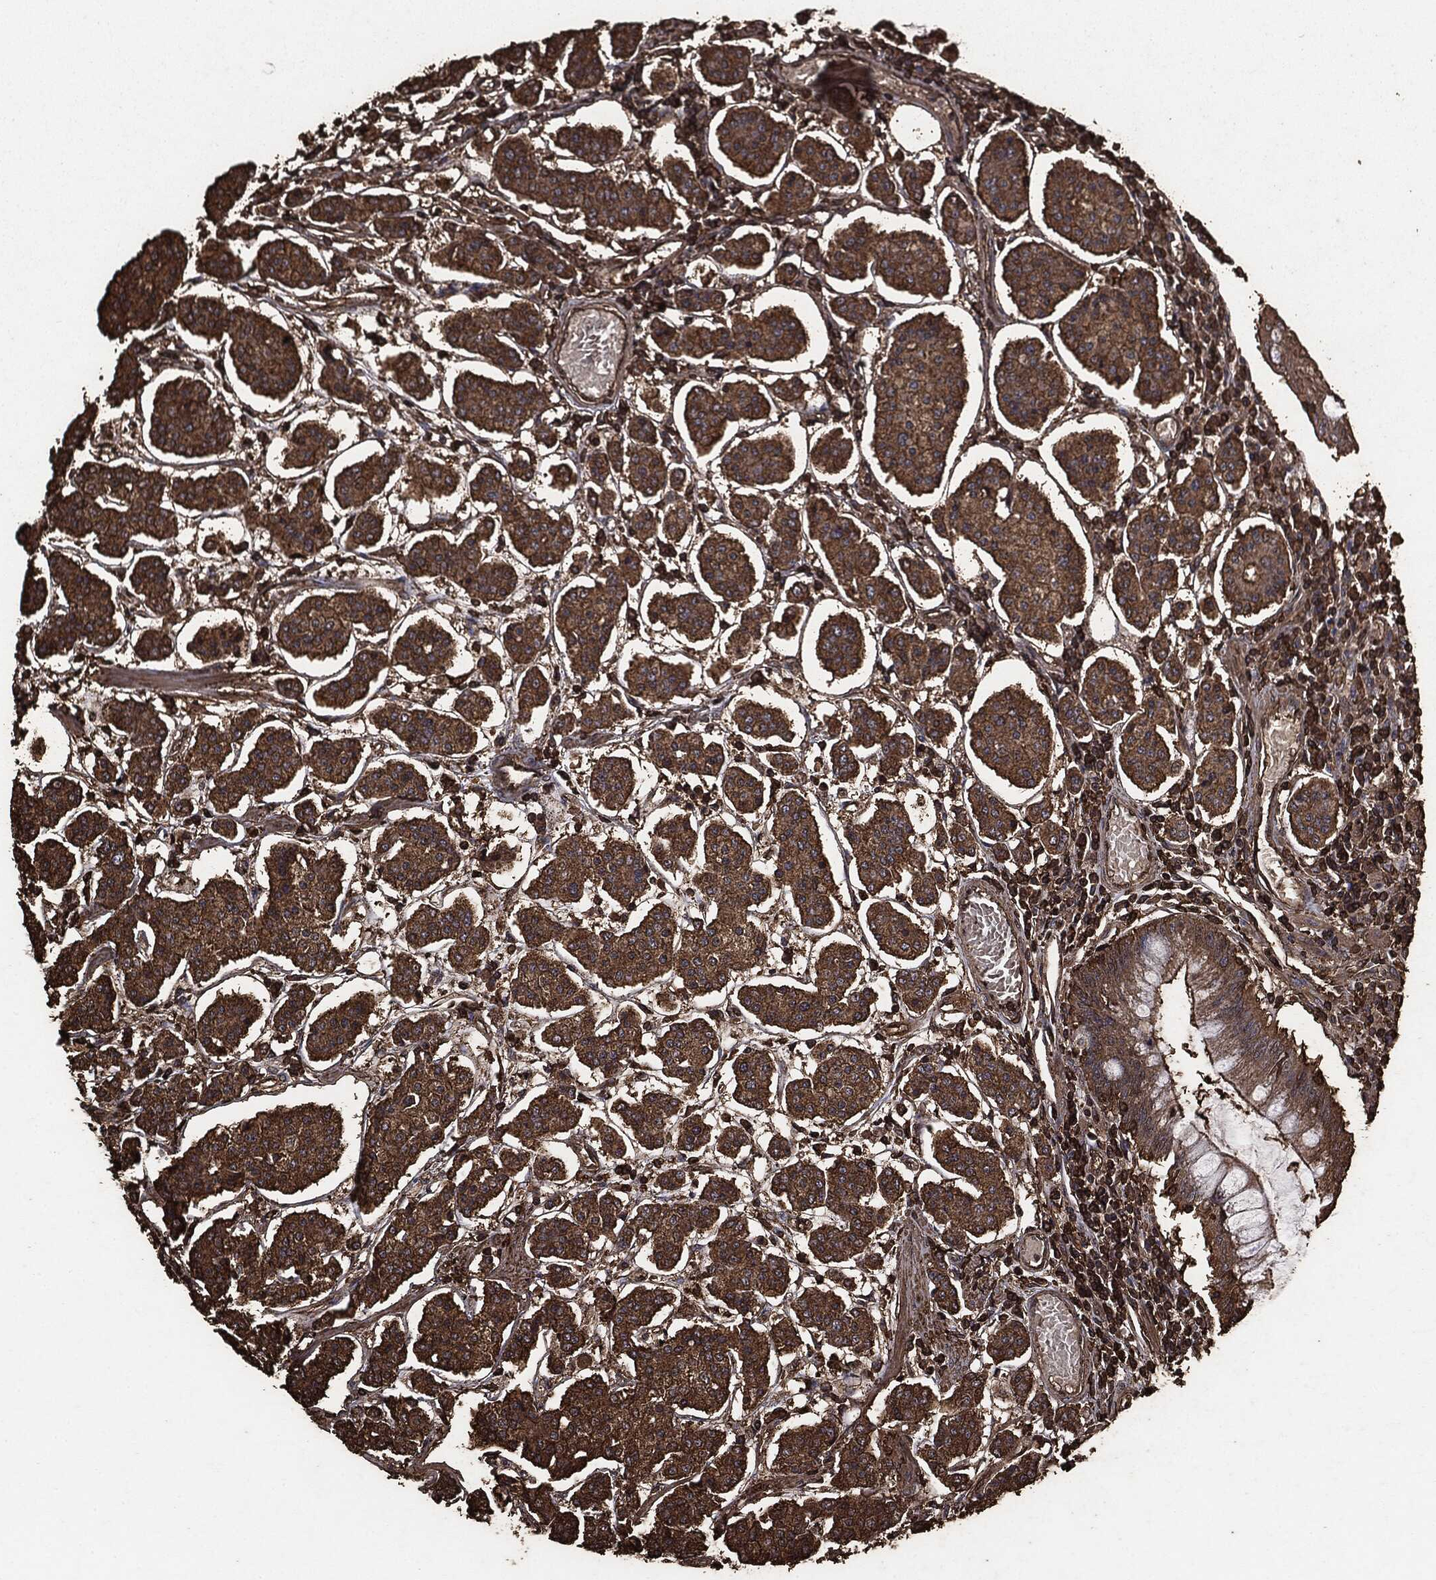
{"staining": {"intensity": "strong", "quantity": ">75%", "location": "cytoplasmic/membranous"}, "tissue": "carcinoid", "cell_type": "Tumor cells", "image_type": "cancer", "snomed": [{"axis": "morphology", "description": "Carcinoid, malignant, NOS"}, {"axis": "topography", "description": "Small intestine"}], "caption": "IHC staining of carcinoid, which shows high levels of strong cytoplasmic/membranous staining in about >75% of tumor cells indicating strong cytoplasmic/membranous protein staining. The staining was performed using DAB (3,3'-diaminobenzidine) (brown) for protein detection and nuclei were counterstained in hematoxylin (blue).", "gene": "MTOR", "patient": {"sex": "female", "age": 65}}